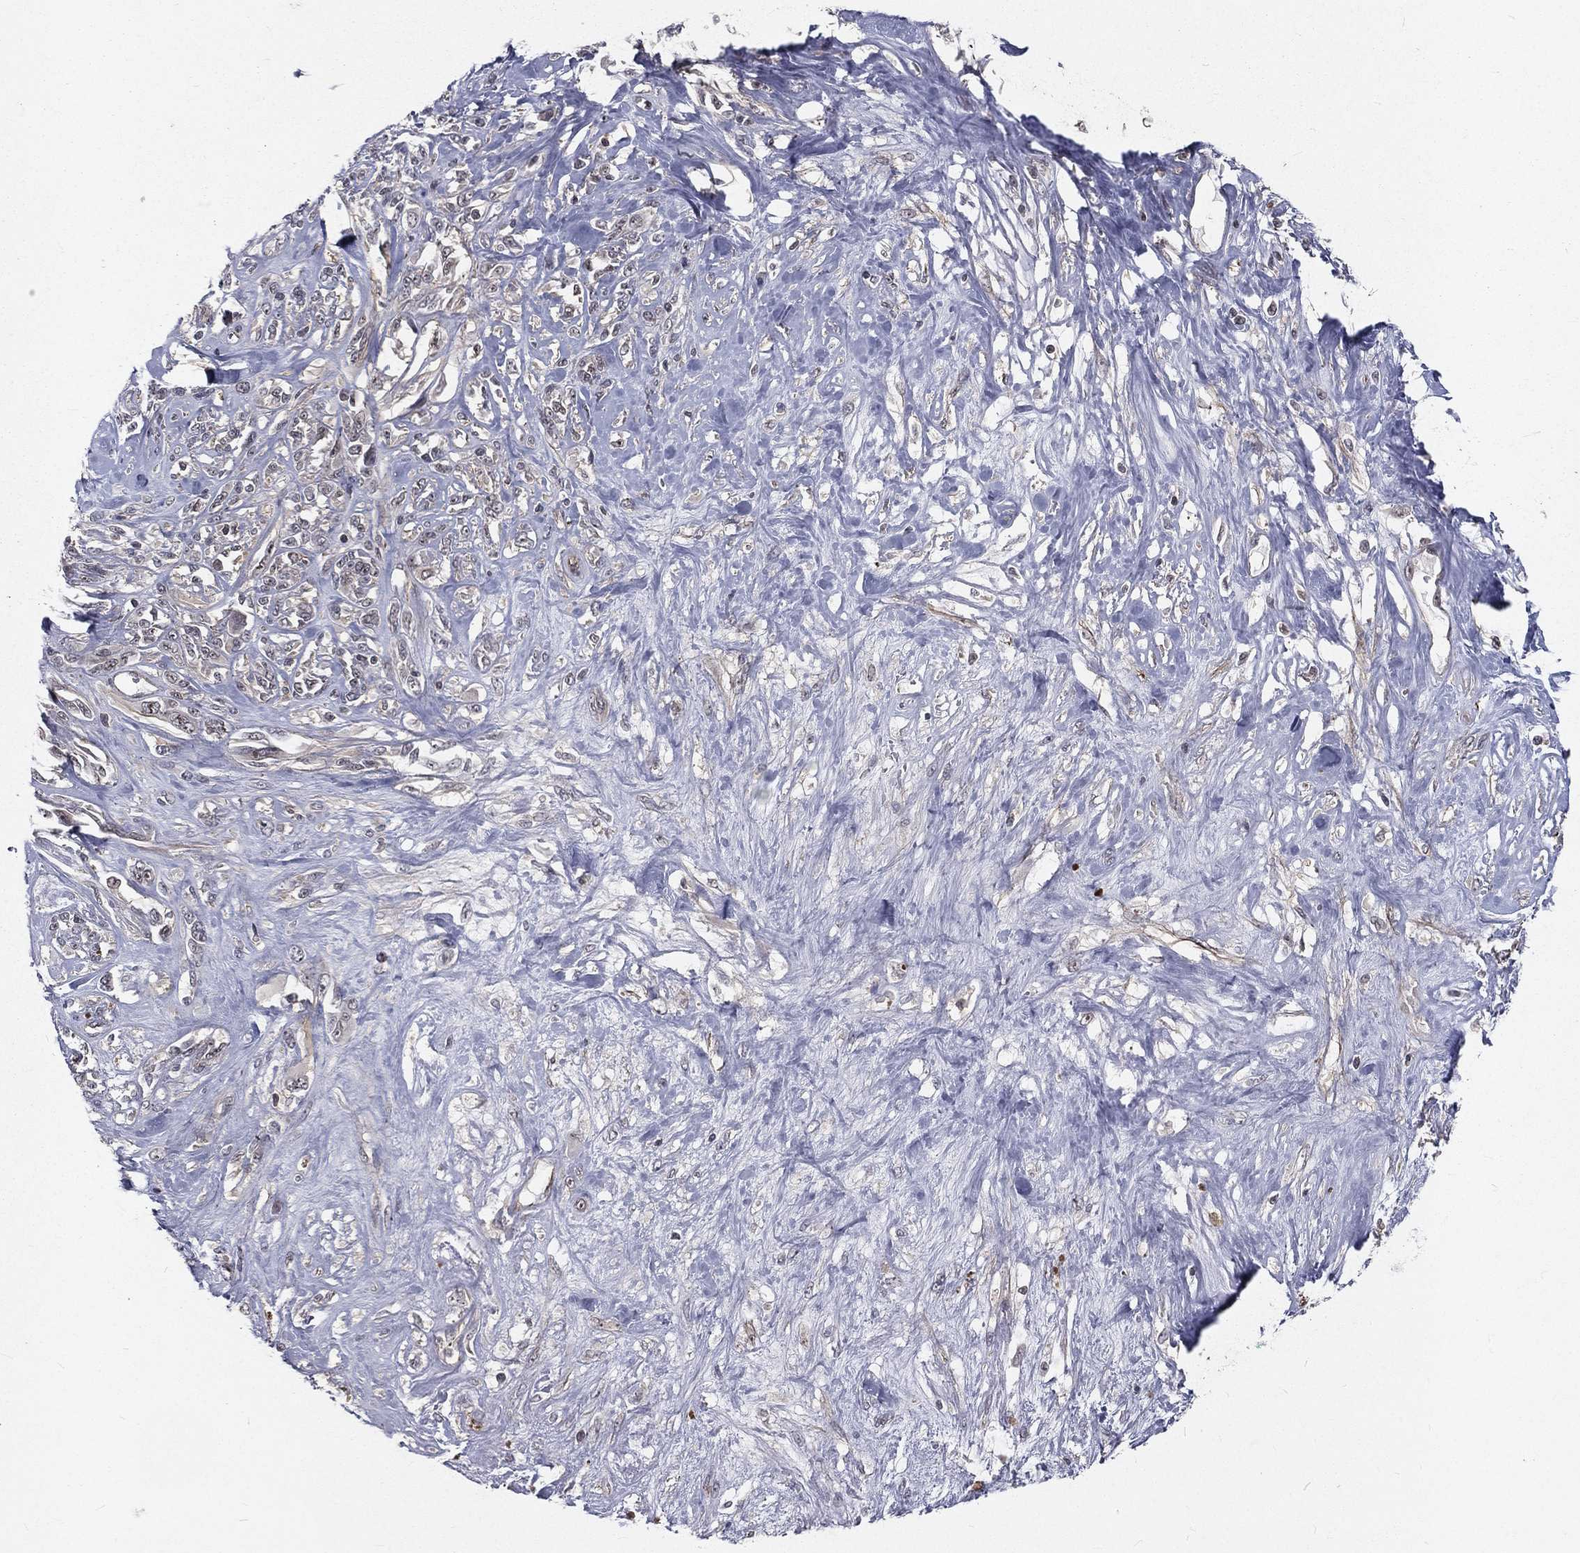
{"staining": {"intensity": "negative", "quantity": "none", "location": "none"}, "tissue": "melanoma", "cell_type": "Tumor cells", "image_type": "cancer", "snomed": [{"axis": "morphology", "description": "Malignant melanoma, NOS"}, {"axis": "topography", "description": "Skin"}], "caption": "The image reveals no significant expression in tumor cells of malignant melanoma. (DAB immunohistochemistry (IHC), high magnification).", "gene": "MORC2", "patient": {"sex": "female", "age": 91}}